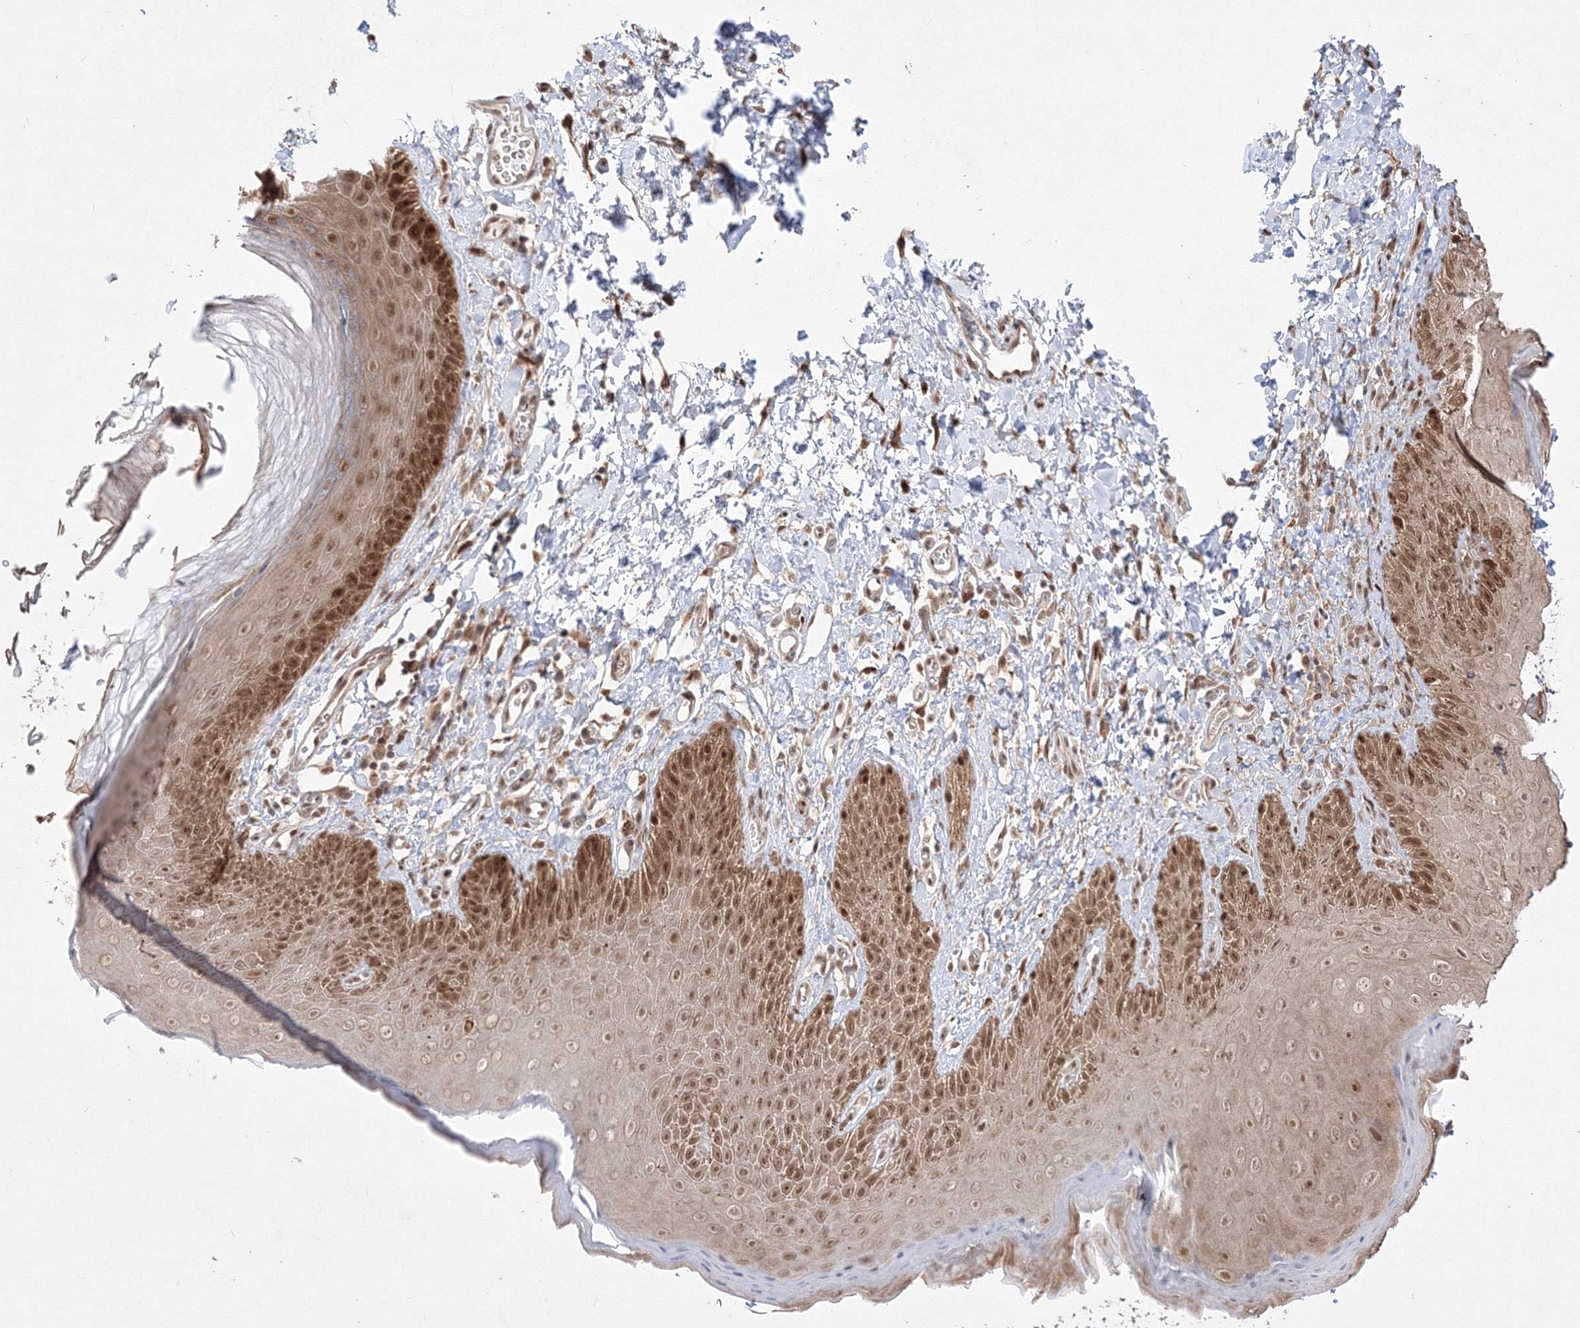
{"staining": {"intensity": "moderate", "quantity": ">75%", "location": "cytoplasmic/membranous,nuclear"}, "tissue": "skin", "cell_type": "Epidermal cells", "image_type": "normal", "snomed": [{"axis": "morphology", "description": "Normal tissue, NOS"}, {"axis": "topography", "description": "Anal"}], "caption": "The histopathology image exhibits staining of normal skin, revealing moderate cytoplasmic/membranous,nuclear protein expression (brown color) within epidermal cells. (IHC, brightfield microscopy, high magnification).", "gene": "COPS4", "patient": {"sex": "male", "age": 44}}